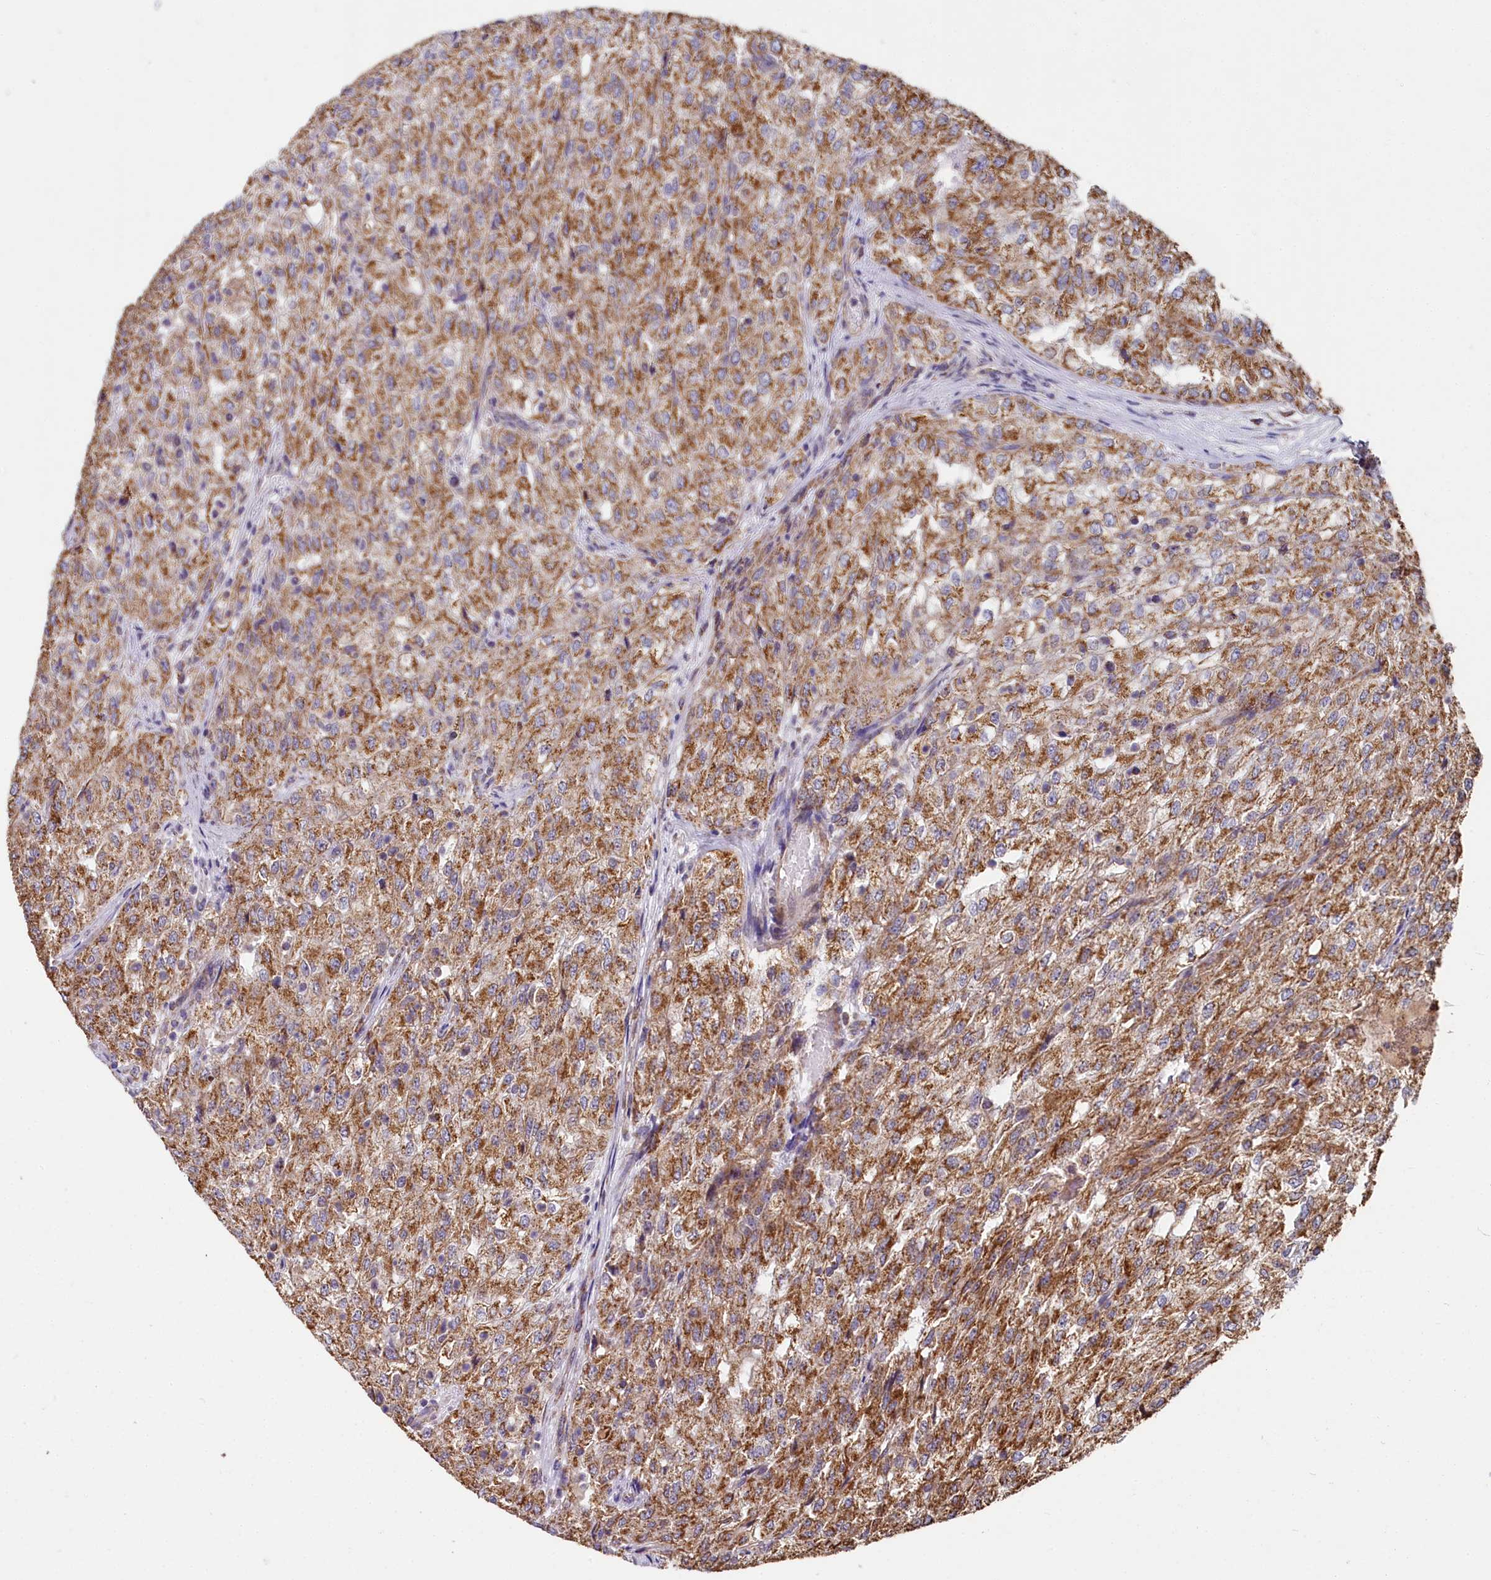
{"staining": {"intensity": "moderate", "quantity": ">75%", "location": "cytoplasmic/membranous"}, "tissue": "renal cancer", "cell_type": "Tumor cells", "image_type": "cancer", "snomed": [{"axis": "morphology", "description": "Adenocarcinoma, NOS"}, {"axis": "topography", "description": "Kidney"}], "caption": "A high-resolution photomicrograph shows immunohistochemistry staining of adenocarcinoma (renal), which reveals moderate cytoplasmic/membranous staining in approximately >75% of tumor cells.", "gene": "SPRYD3", "patient": {"sex": "female", "age": 54}}